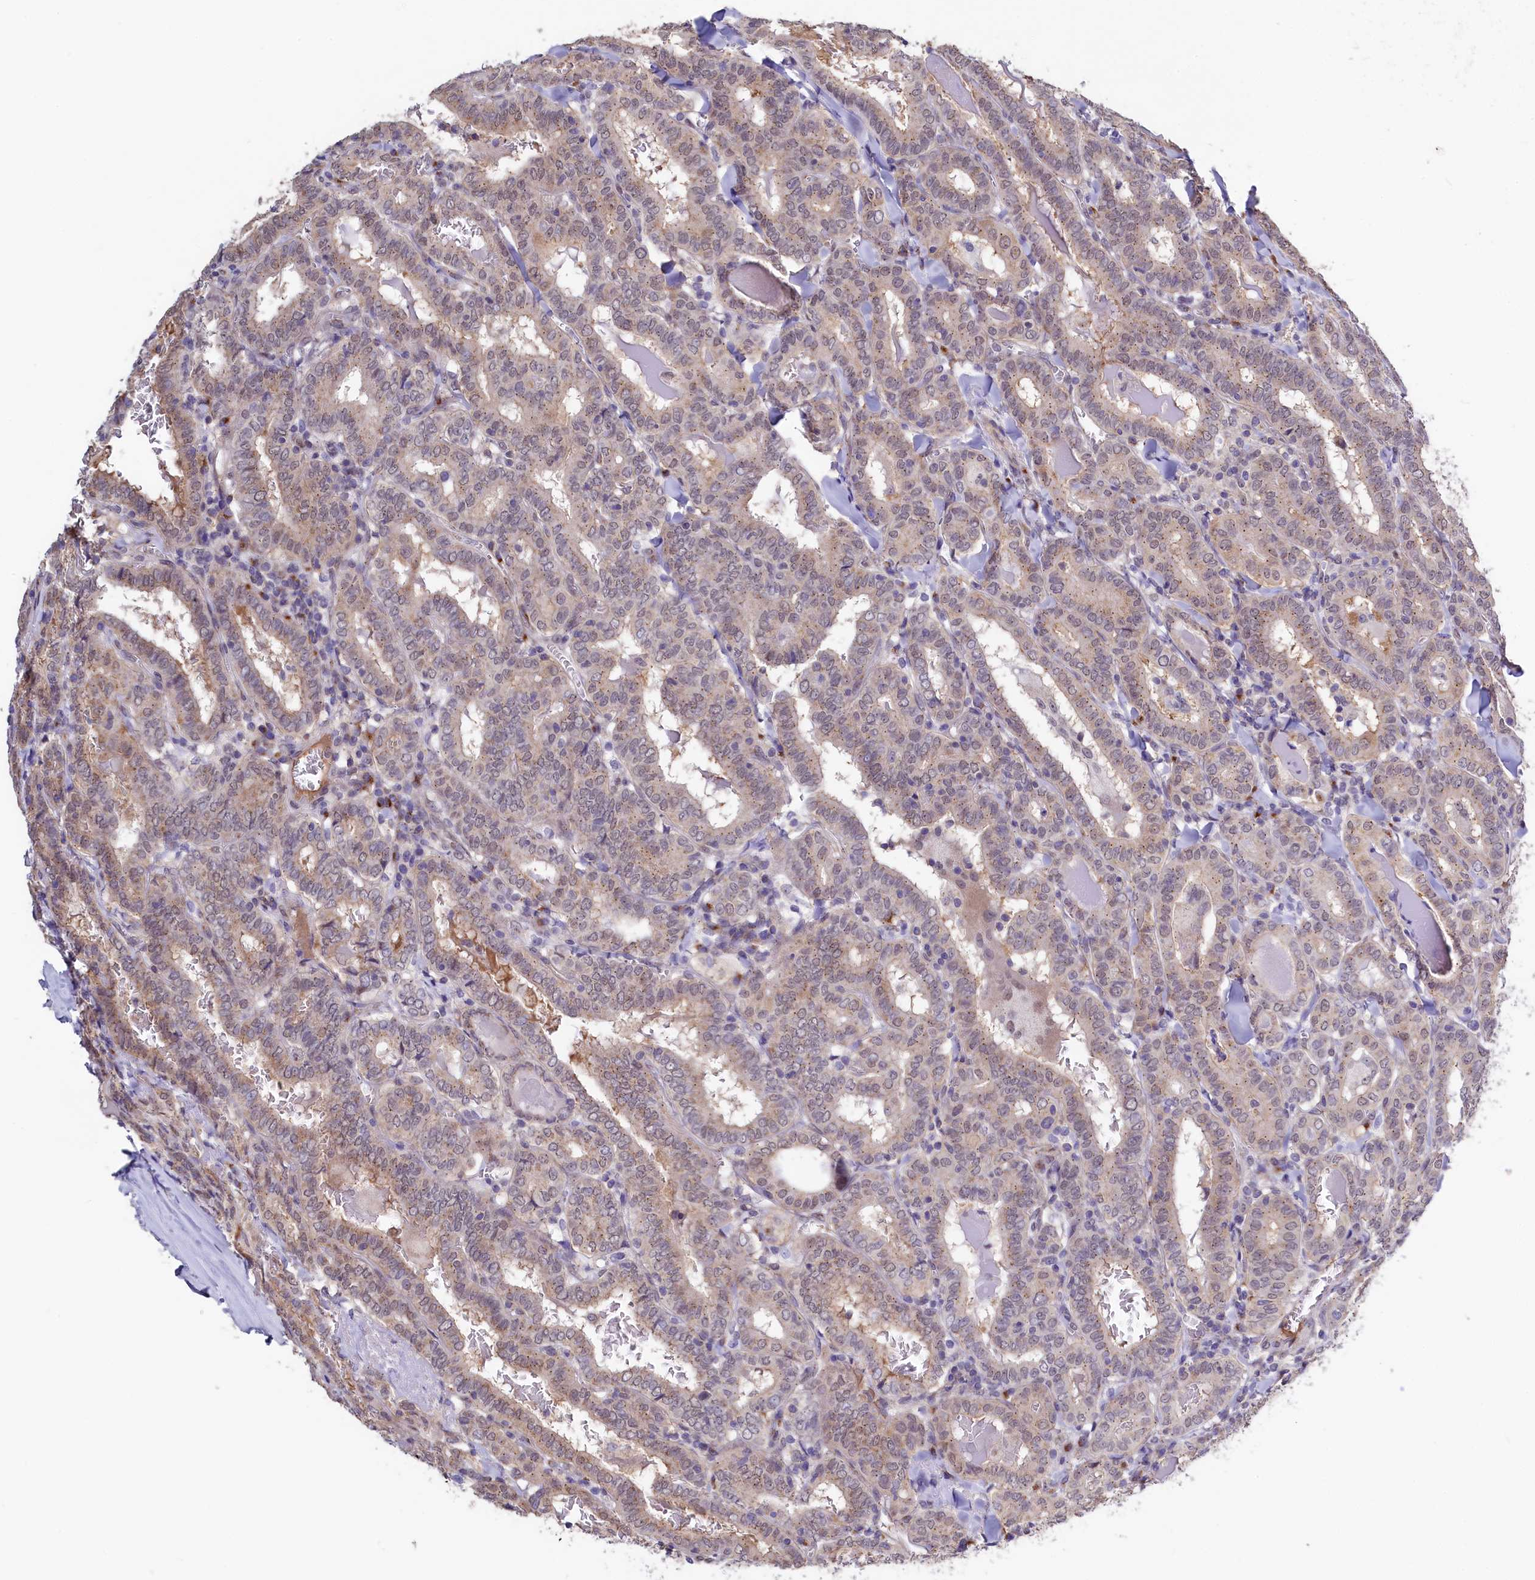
{"staining": {"intensity": "weak", "quantity": ">75%", "location": "cytoplasmic/membranous,nuclear"}, "tissue": "thyroid cancer", "cell_type": "Tumor cells", "image_type": "cancer", "snomed": [{"axis": "morphology", "description": "Papillary adenocarcinoma, NOS"}, {"axis": "topography", "description": "Thyroid gland"}], "caption": "High-power microscopy captured an immunohistochemistry (IHC) photomicrograph of thyroid papillary adenocarcinoma, revealing weak cytoplasmic/membranous and nuclear positivity in approximately >75% of tumor cells.", "gene": "SEC24C", "patient": {"sex": "female", "age": 72}}